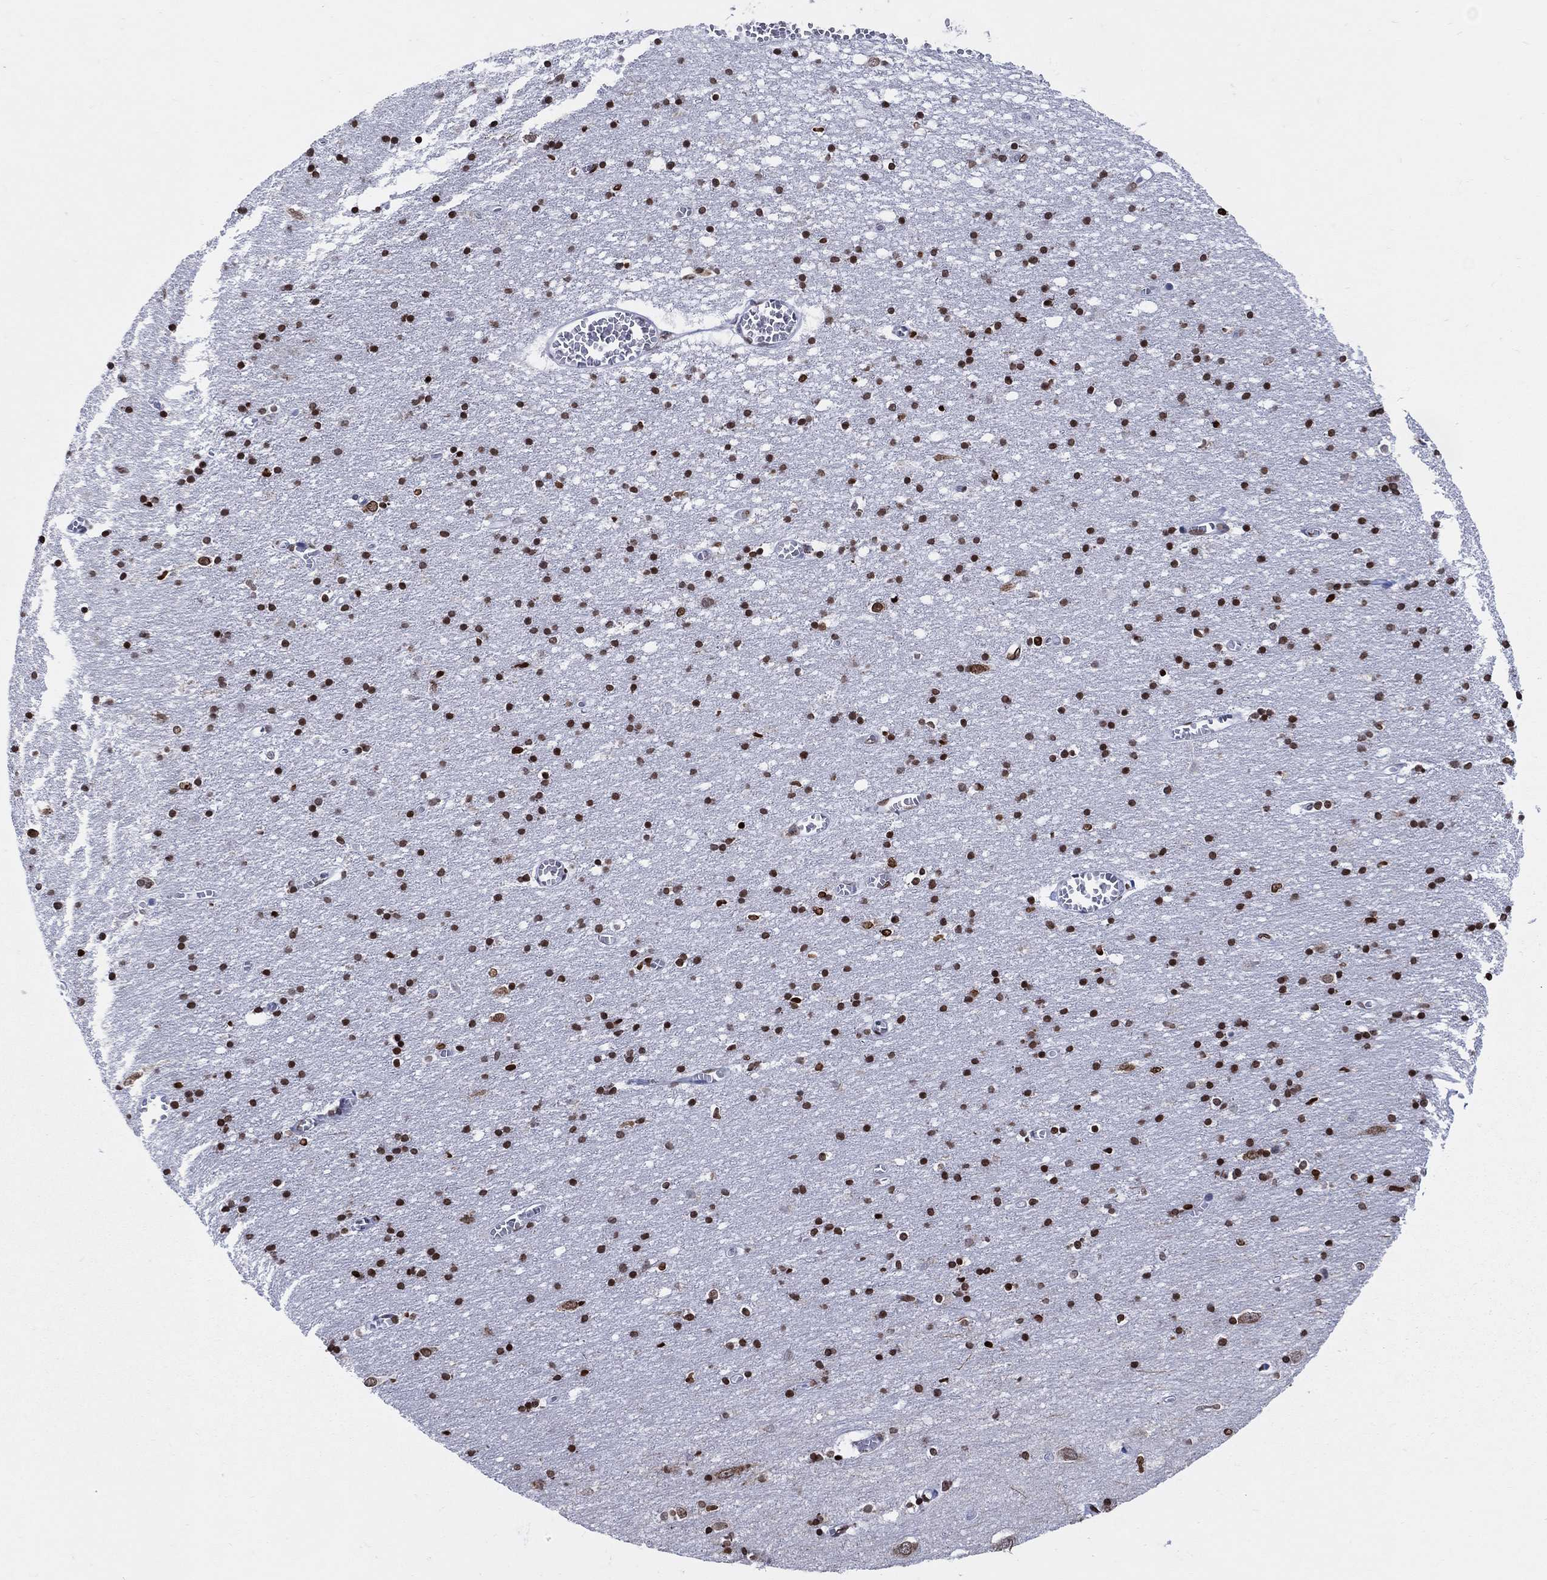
{"staining": {"intensity": "negative", "quantity": "none", "location": "none"}, "tissue": "cerebral cortex", "cell_type": "Endothelial cells", "image_type": "normal", "snomed": [{"axis": "morphology", "description": "Normal tissue, NOS"}, {"axis": "topography", "description": "Cerebral cortex"}], "caption": "Protein analysis of benign cerebral cortex shows no significant staining in endothelial cells. (DAB (3,3'-diaminobenzidine) IHC visualized using brightfield microscopy, high magnification).", "gene": "HMGA1", "patient": {"sex": "male", "age": 70}}